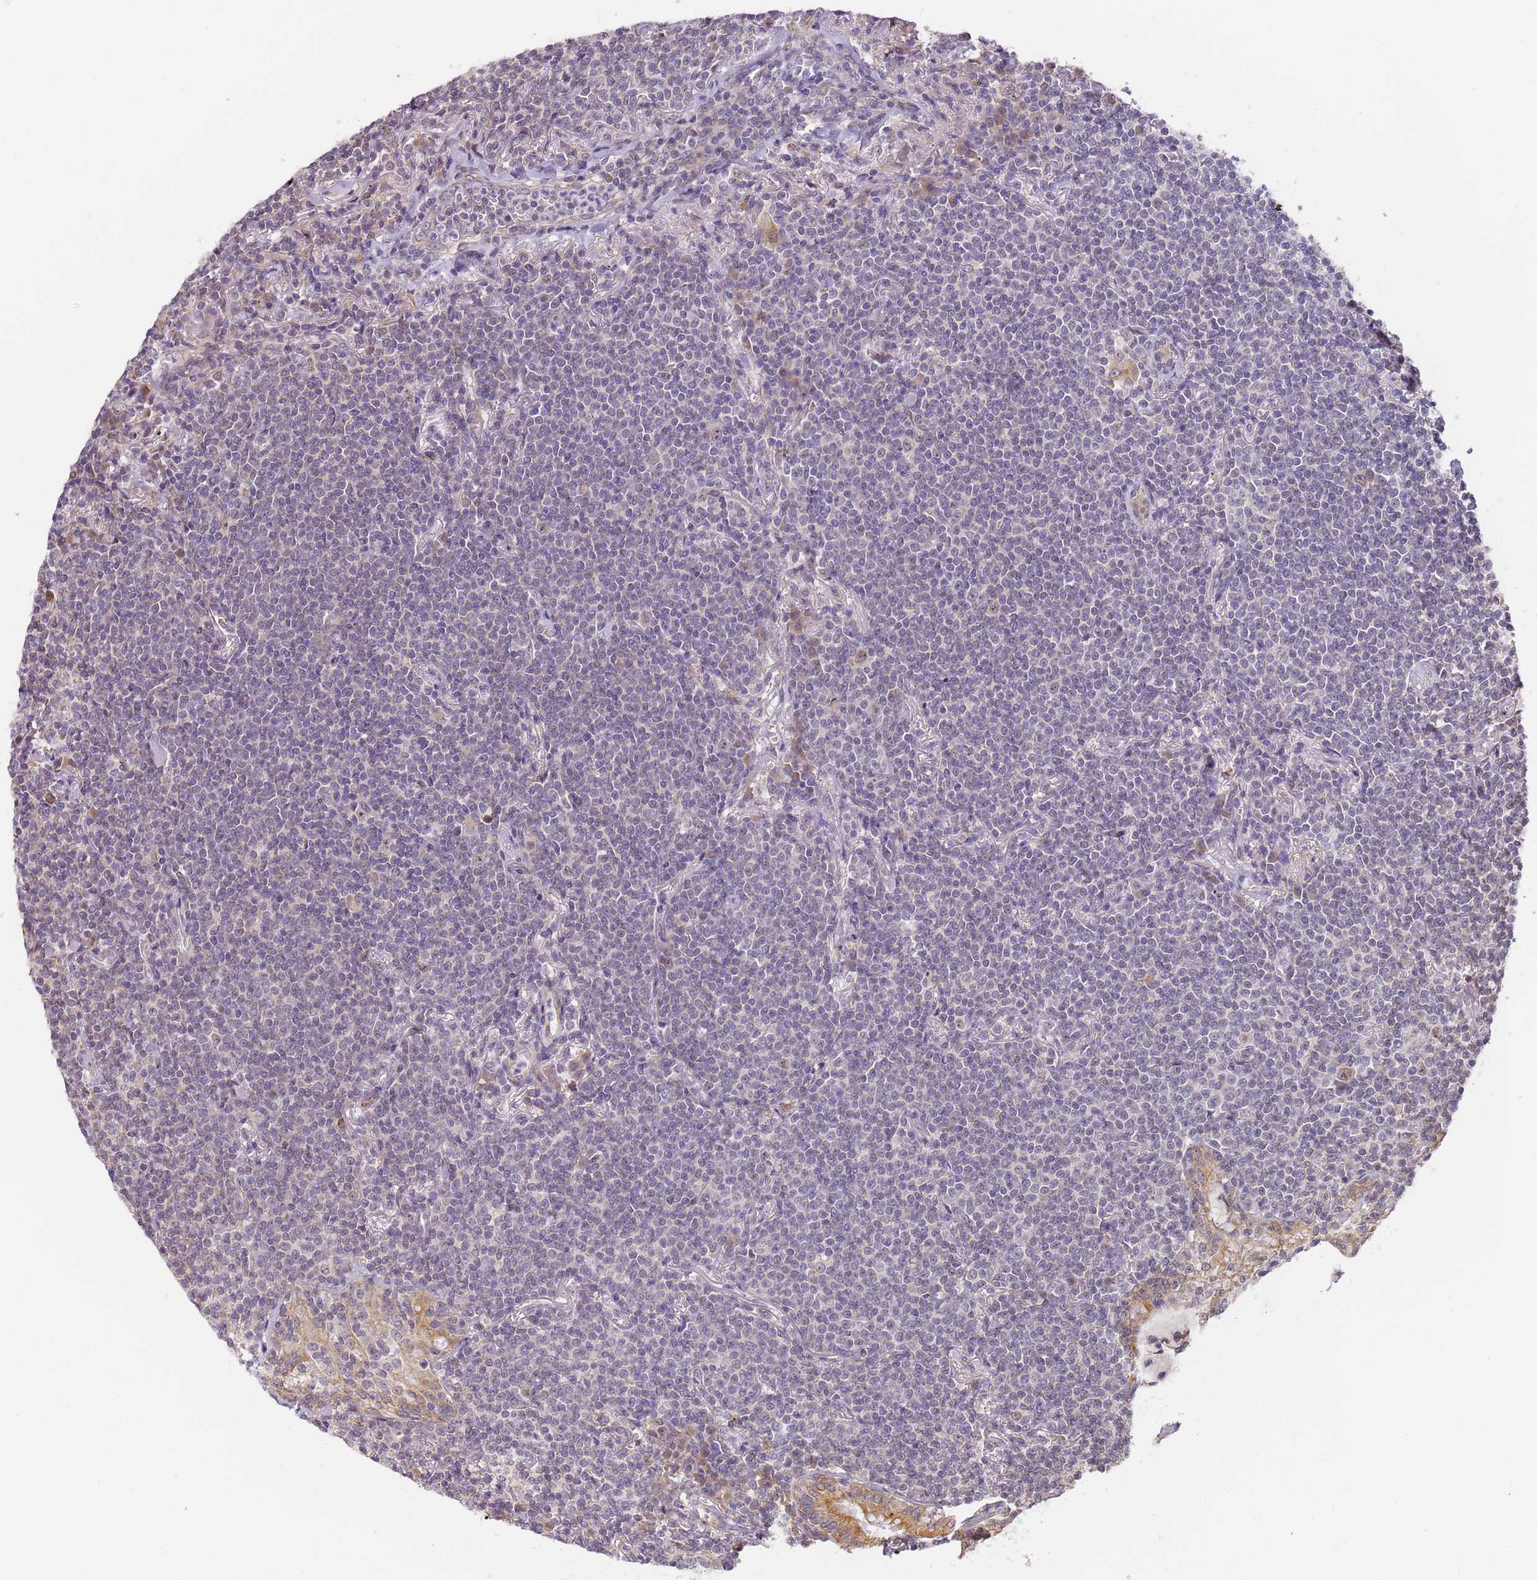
{"staining": {"intensity": "negative", "quantity": "none", "location": "none"}, "tissue": "lymphoma", "cell_type": "Tumor cells", "image_type": "cancer", "snomed": [{"axis": "morphology", "description": "Malignant lymphoma, non-Hodgkin's type, Low grade"}, {"axis": "topography", "description": "Lung"}], "caption": "Photomicrograph shows no significant protein staining in tumor cells of lymphoma.", "gene": "RAPGEF3", "patient": {"sex": "female", "age": 71}}